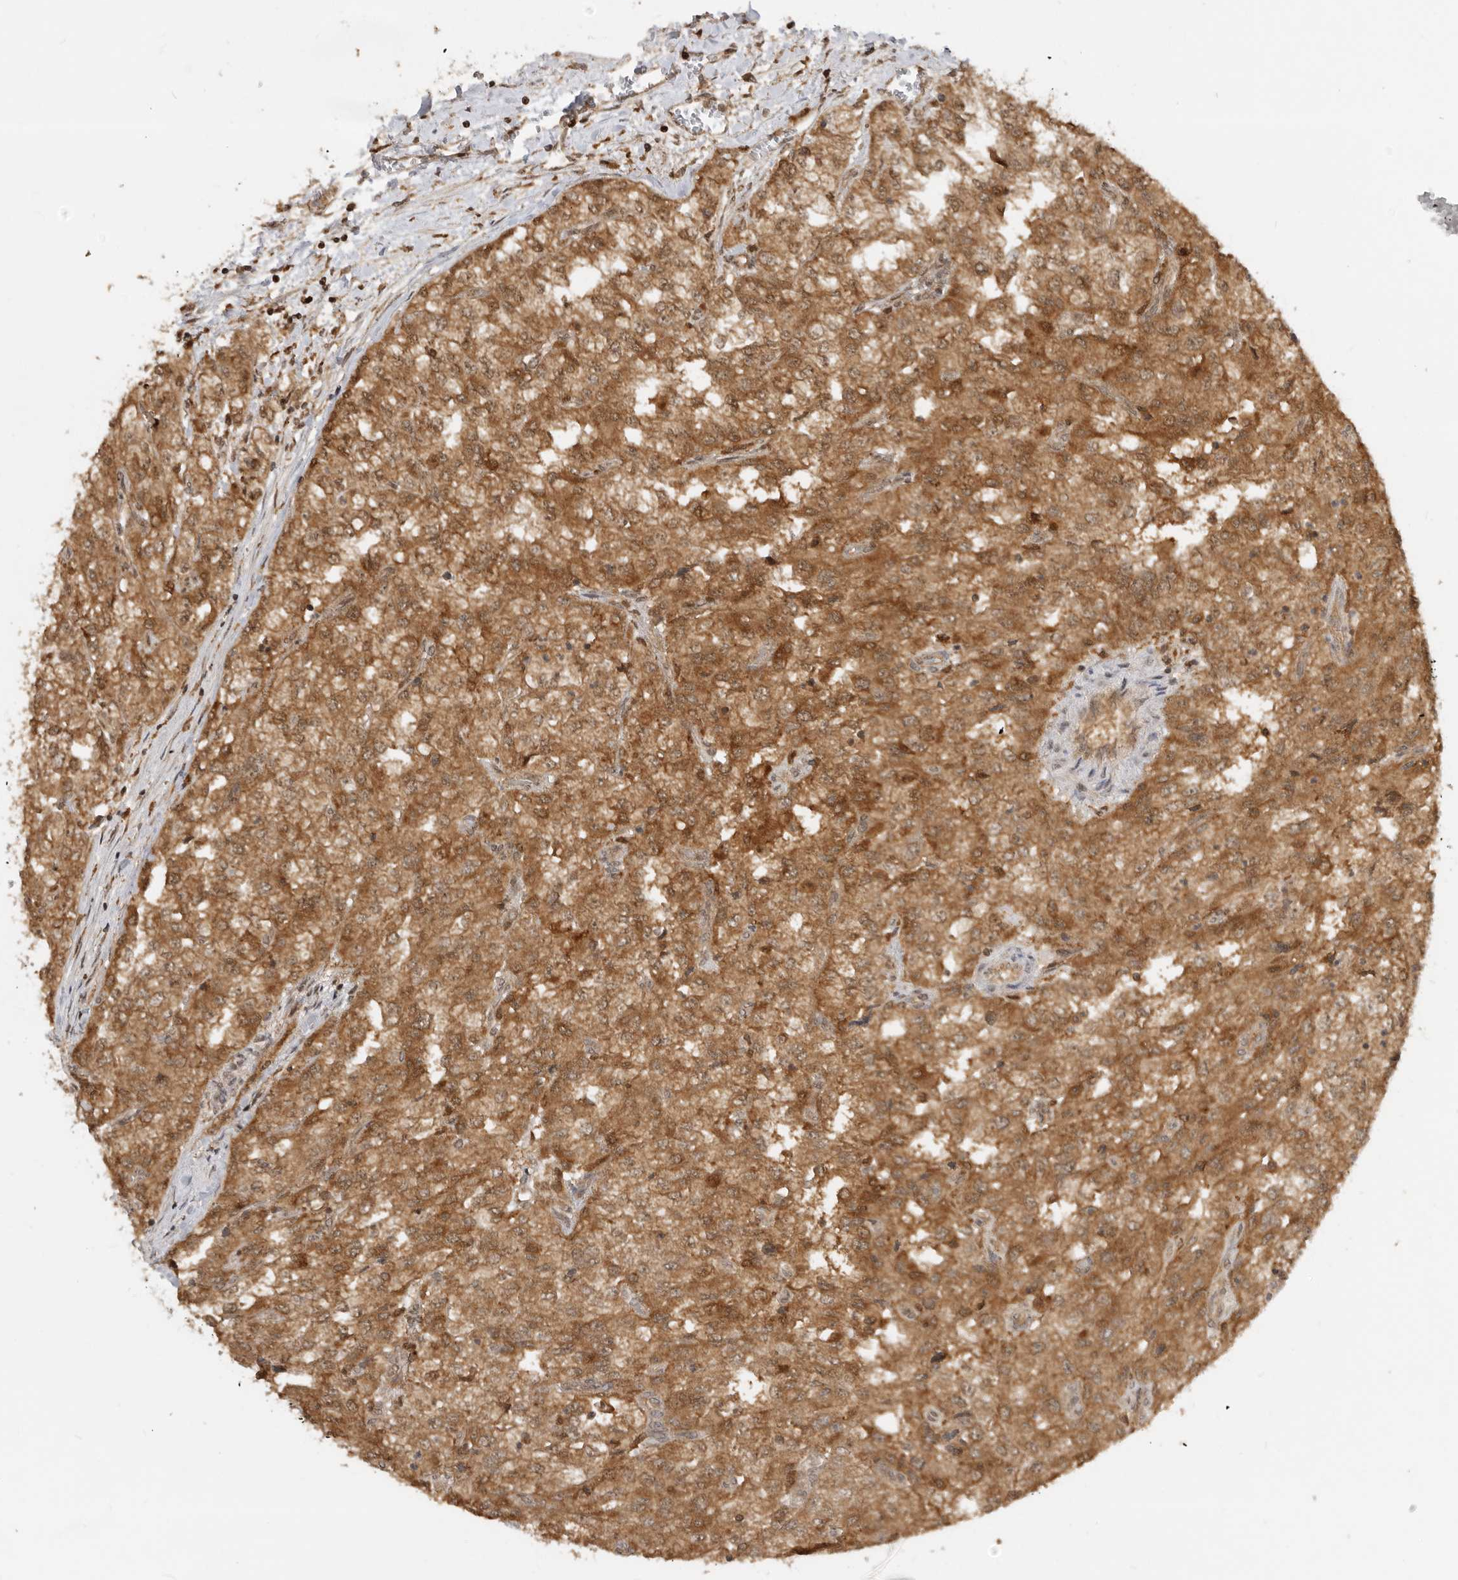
{"staining": {"intensity": "moderate", "quantity": ">75%", "location": "cytoplasmic/membranous,nuclear"}, "tissue": "renal cancer", "cell_type": "Tumor cells", "image_type": "cancer", "snomed": [{"axis": "morphology", "description": "Adenocarcinoma, NOS"}, {"axis": "topography", "description": "Kidney"}], "caption": "This is a micrograph of immunohistochemistry staining of renal cancer, which shows moderate expression in the cytoplasmic/membranous and nuclear of tumor cells.", "gene": "ADPRS", "patient": {"sex": "female", "age": 54}}